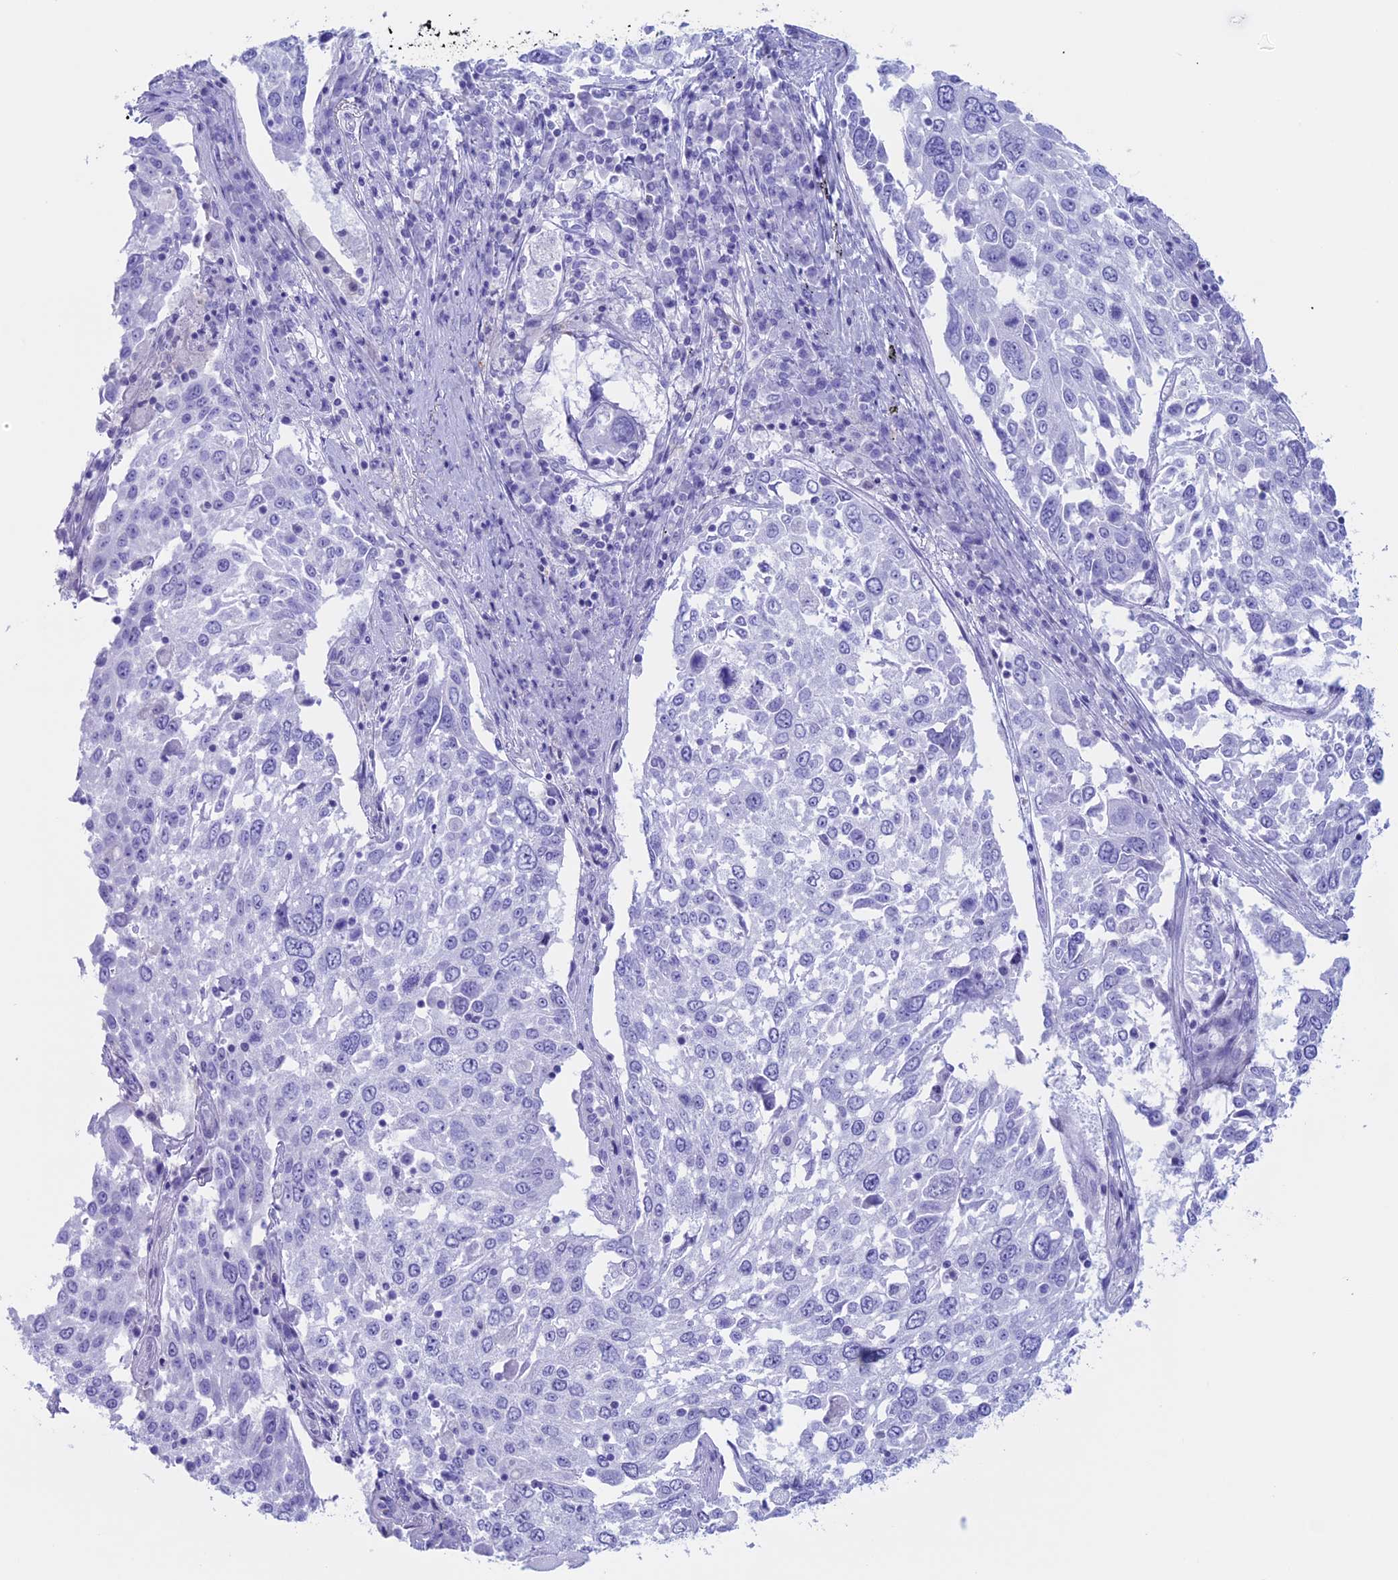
{"staining": {"intensity": "negative", "quantity": "none", "location": "none"}, "tissue": "lung cancer", "cell_type": "Tumor cells", "image_type": "cancer", "snomed": [{"axis": "morphology", "description": "Squamous cell carcinoma, NOS"}, {"axis": "topography", "description": "Lung"}], "caption": "Lung cancer stained for a protein using immunohistochemistry (IHC) displays no positivity tumor cells.", "gene": "RP1", "patient": {"sex": "male", "age": 65}}